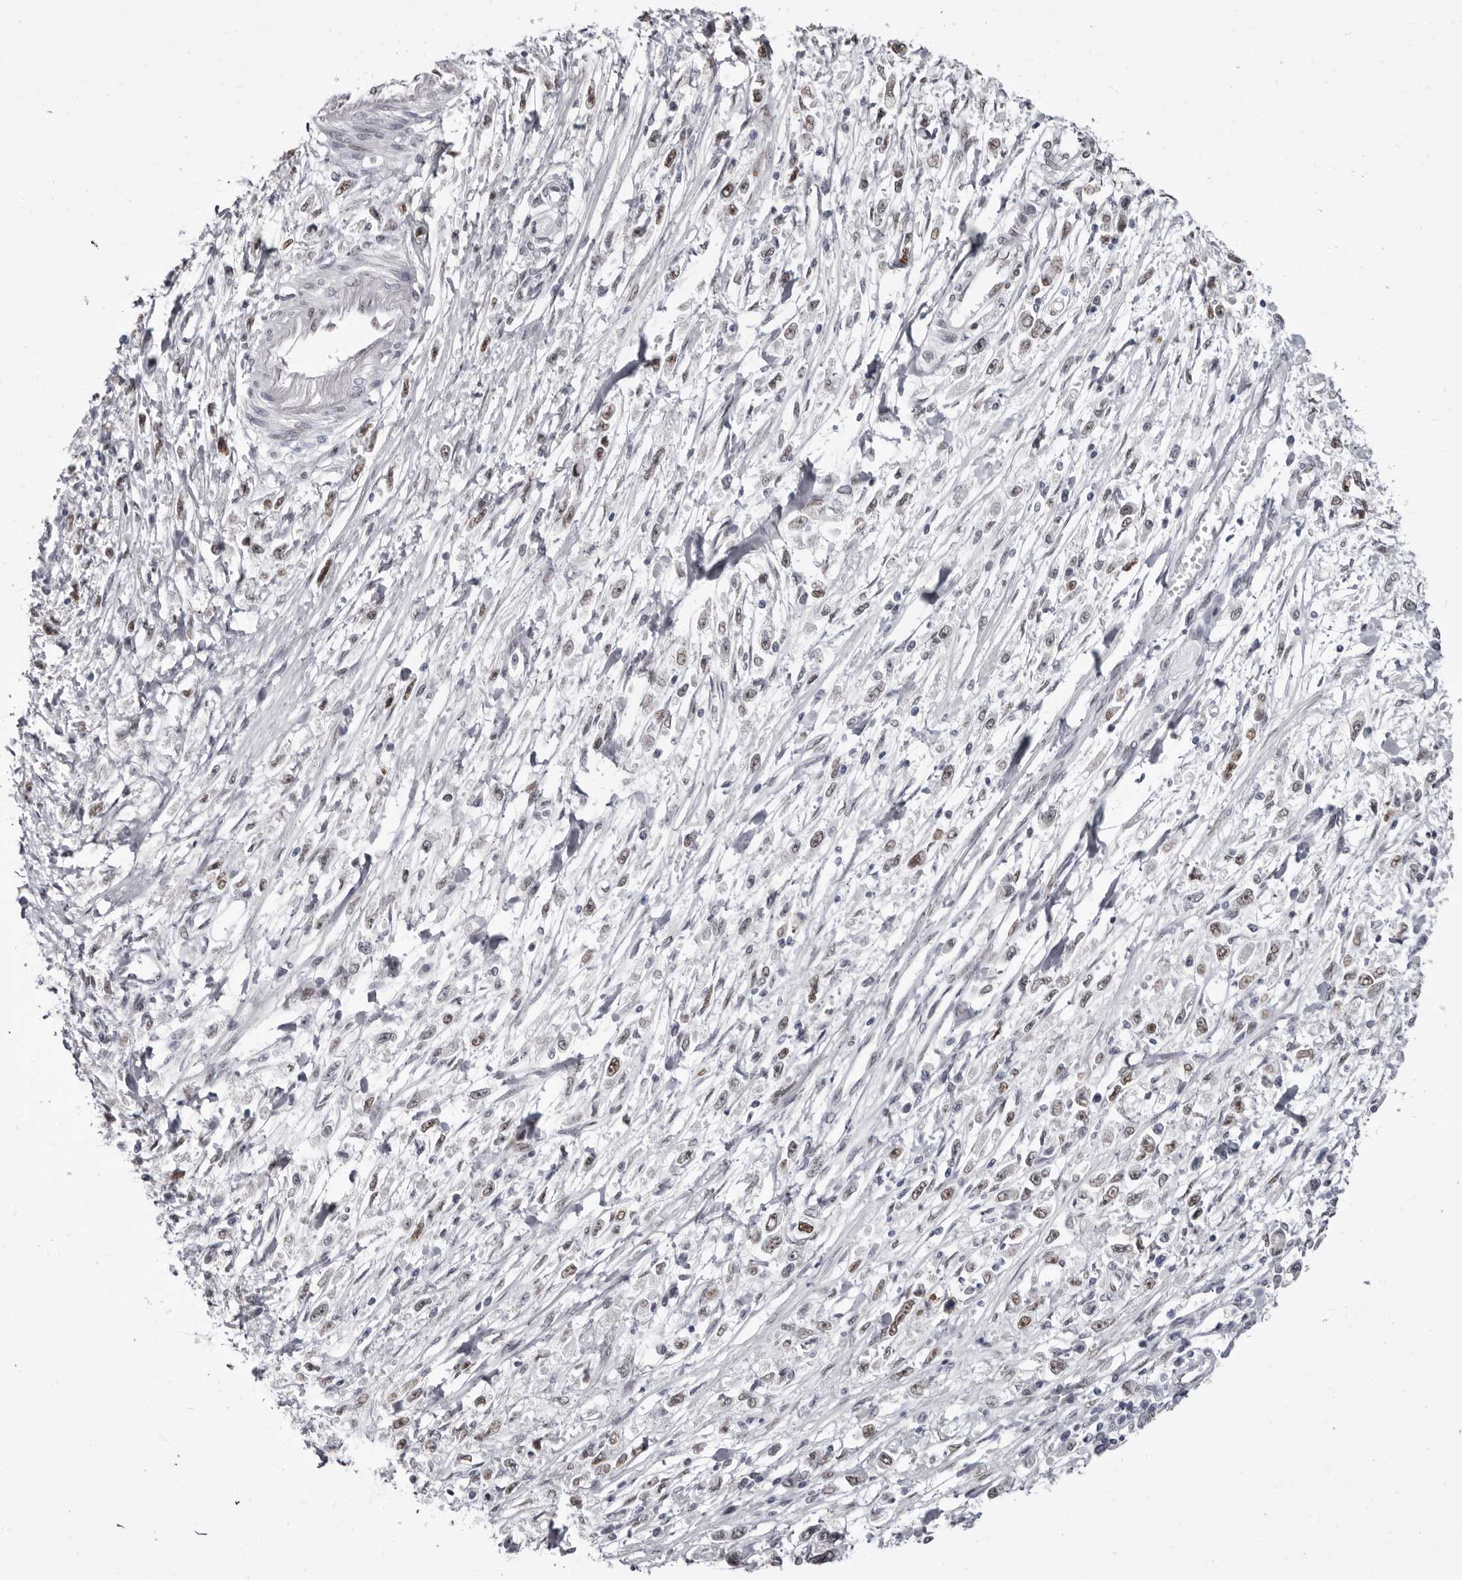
{"staining": {"intensity": "moderate", "quantity": "25%-75%", "location": "nuclear"}, "tissue": "stomach cancer", "cell_type": "Tumor cells", "image_type": "cancer", "snomed": [{"axis": "morphology", "description": "Adenocarcinoma, NOS"}, {"axis": "topography", "description": "Stomach"}], "caption": "The immunohistochemical stain highlights moderate nuclear expression in tumor cells of stomach cancer (adenocarcinoma) tissue.", "gene": "ZNF326", "patient": {"sex": "female", "age": 59}}